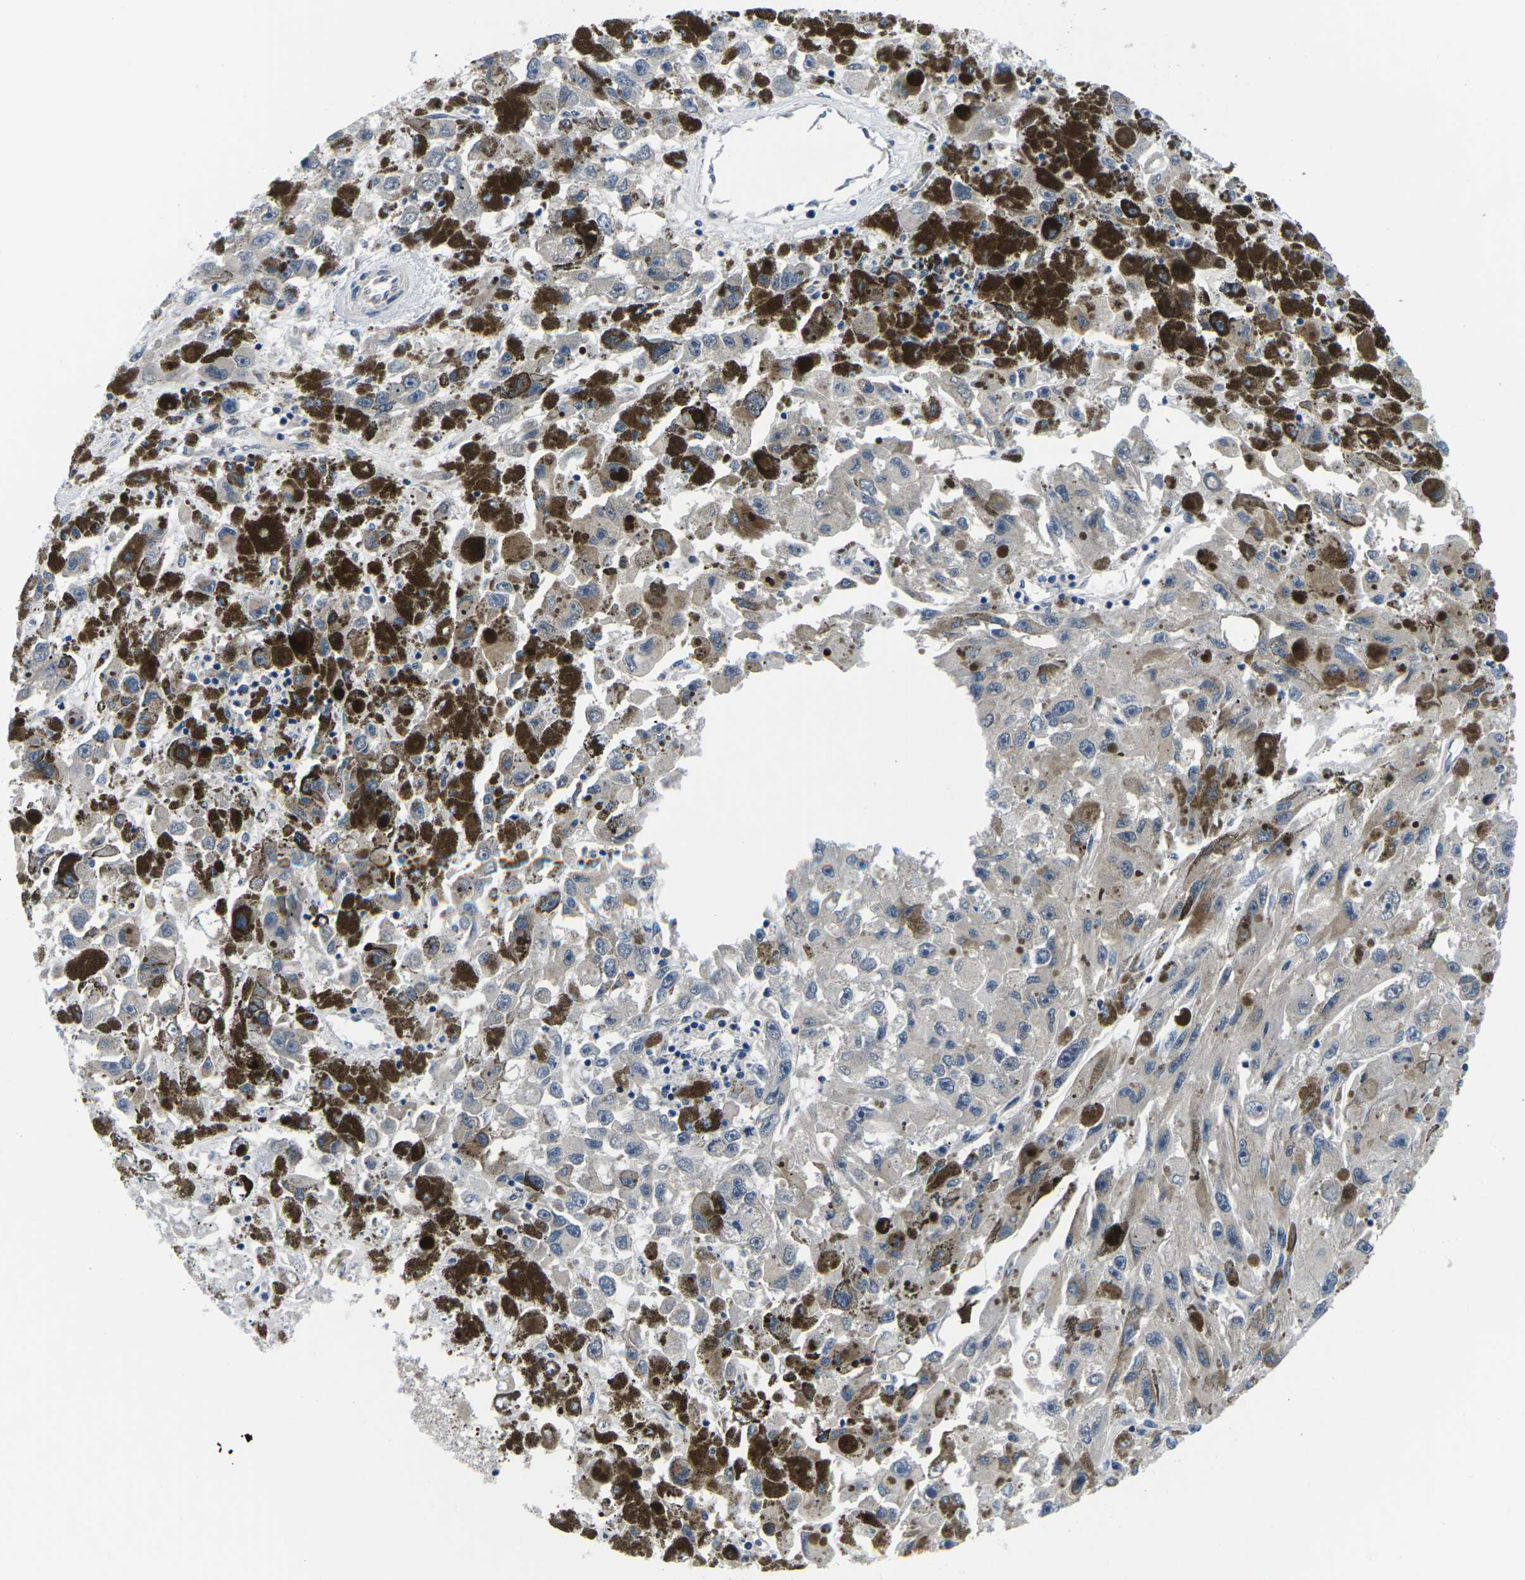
{"staining": {"intensity": "weak", "quantity": ">75%", "location": "cytoplasmic/membranous"}, "tissue": "melanoma", "cell_type": "Tumor cells", "image_type": "cancer", "snomed": [{"axis": "morphology", "description": "Malignant melanoma, NOS"}, {"axis": "topography", "description": "Skin"}], "caption": "Melanoma stained for a protein exhibits weak cytoplasmic/membranous positivity in tumor cells.", "gene": "GSK3B", "patient": {"sex": "female", "age": 104}}